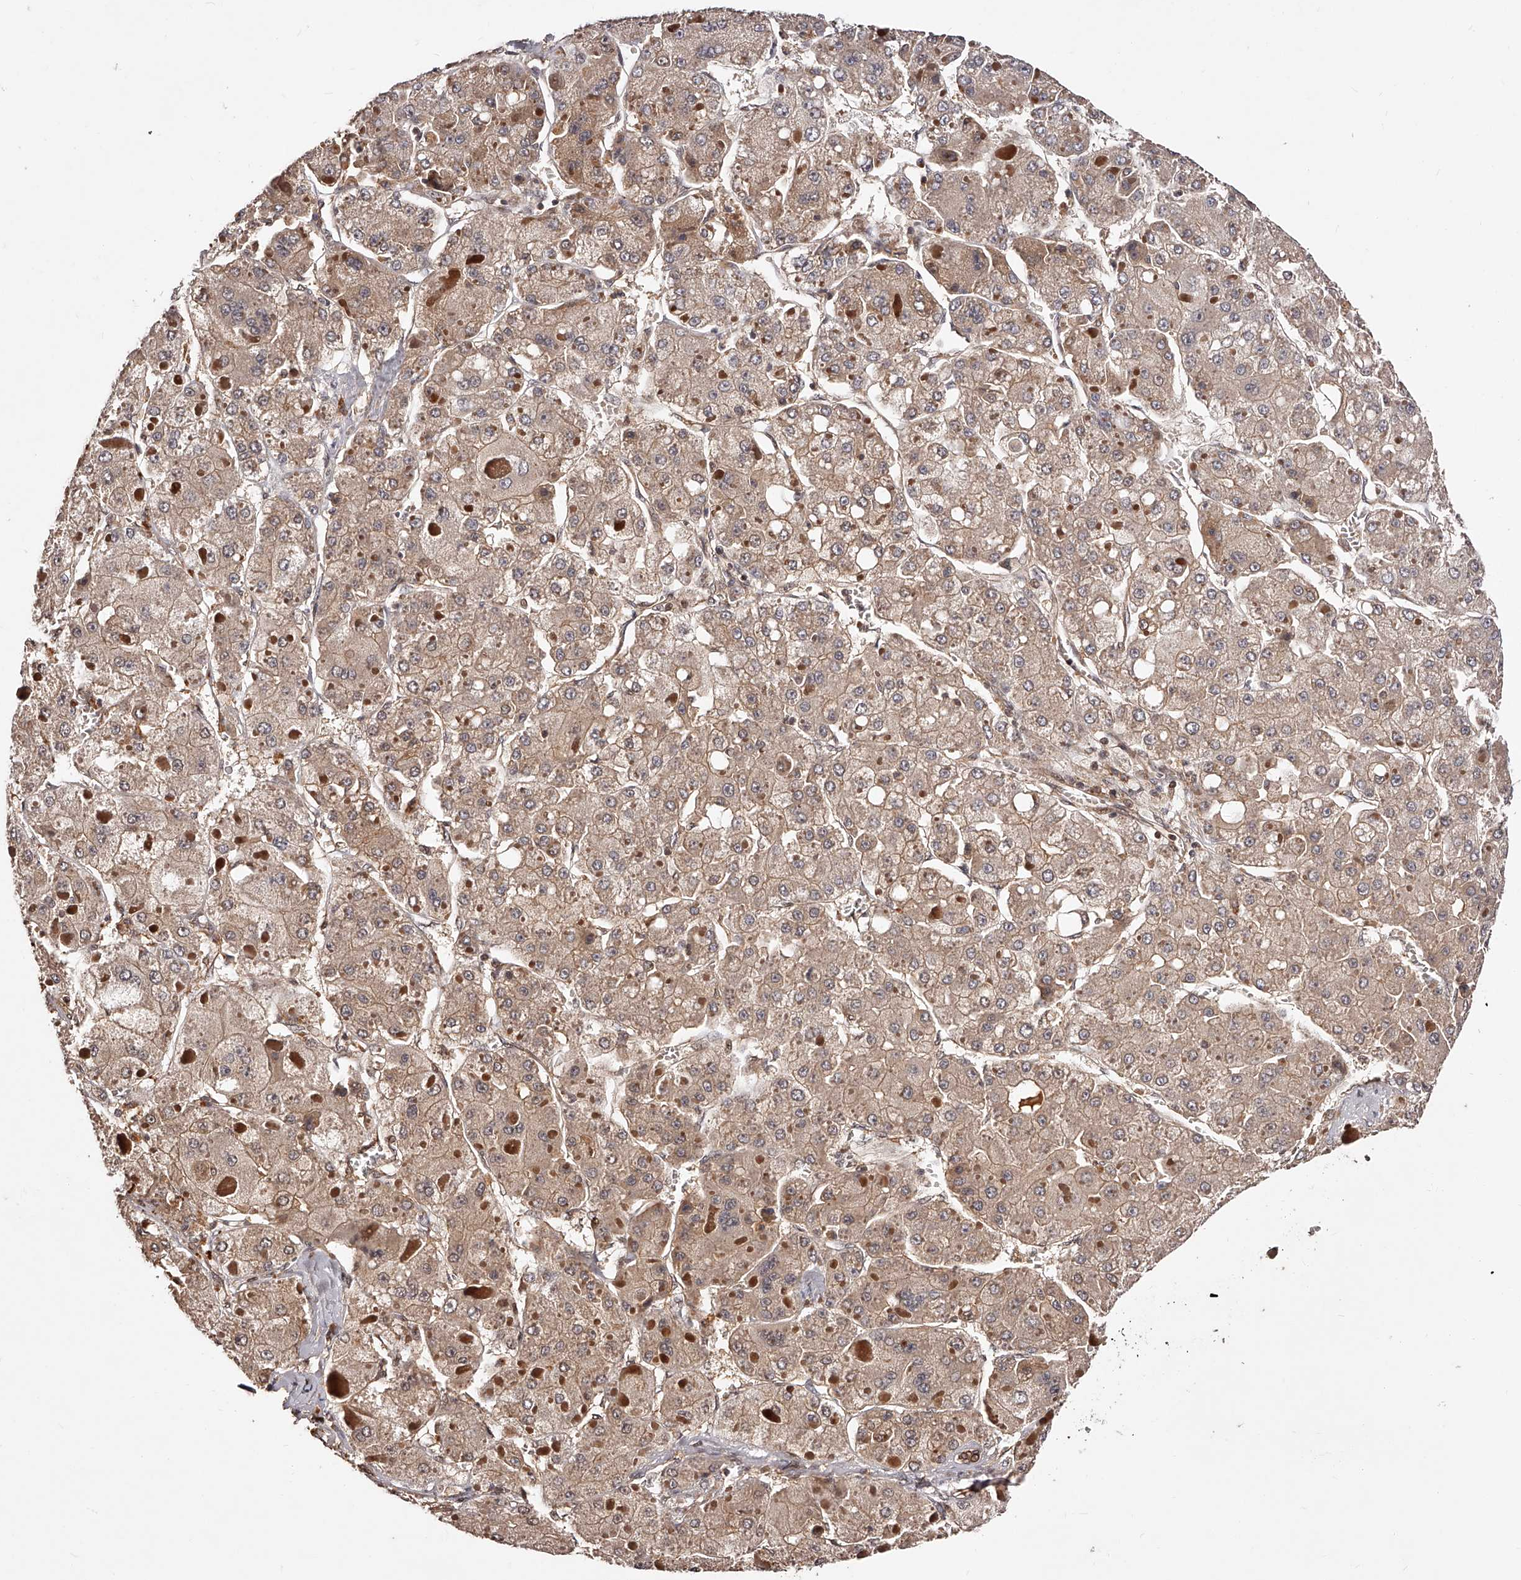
{"staining": {"intensity": "weak", "quantity": ">75%", "location": "cytoplasmic/membranous"}, "tissue": "liver cancer", "cell_type": "Tumor cells", "image_type": "cancer", "snomed": [{"axis": "morphology", "description": "Carcinoma, Hepatocellular, NOS"}, {"axis": "topography", "description": "Liver"}], "caption": "Liver cancer was stained to show a protein in brown. There is low levels of weak cytoplasmic/membranous expression in approximately >75% of tumor cells.", "gene": "CUL7", "patient": {"sex": "female", "age": 73}}